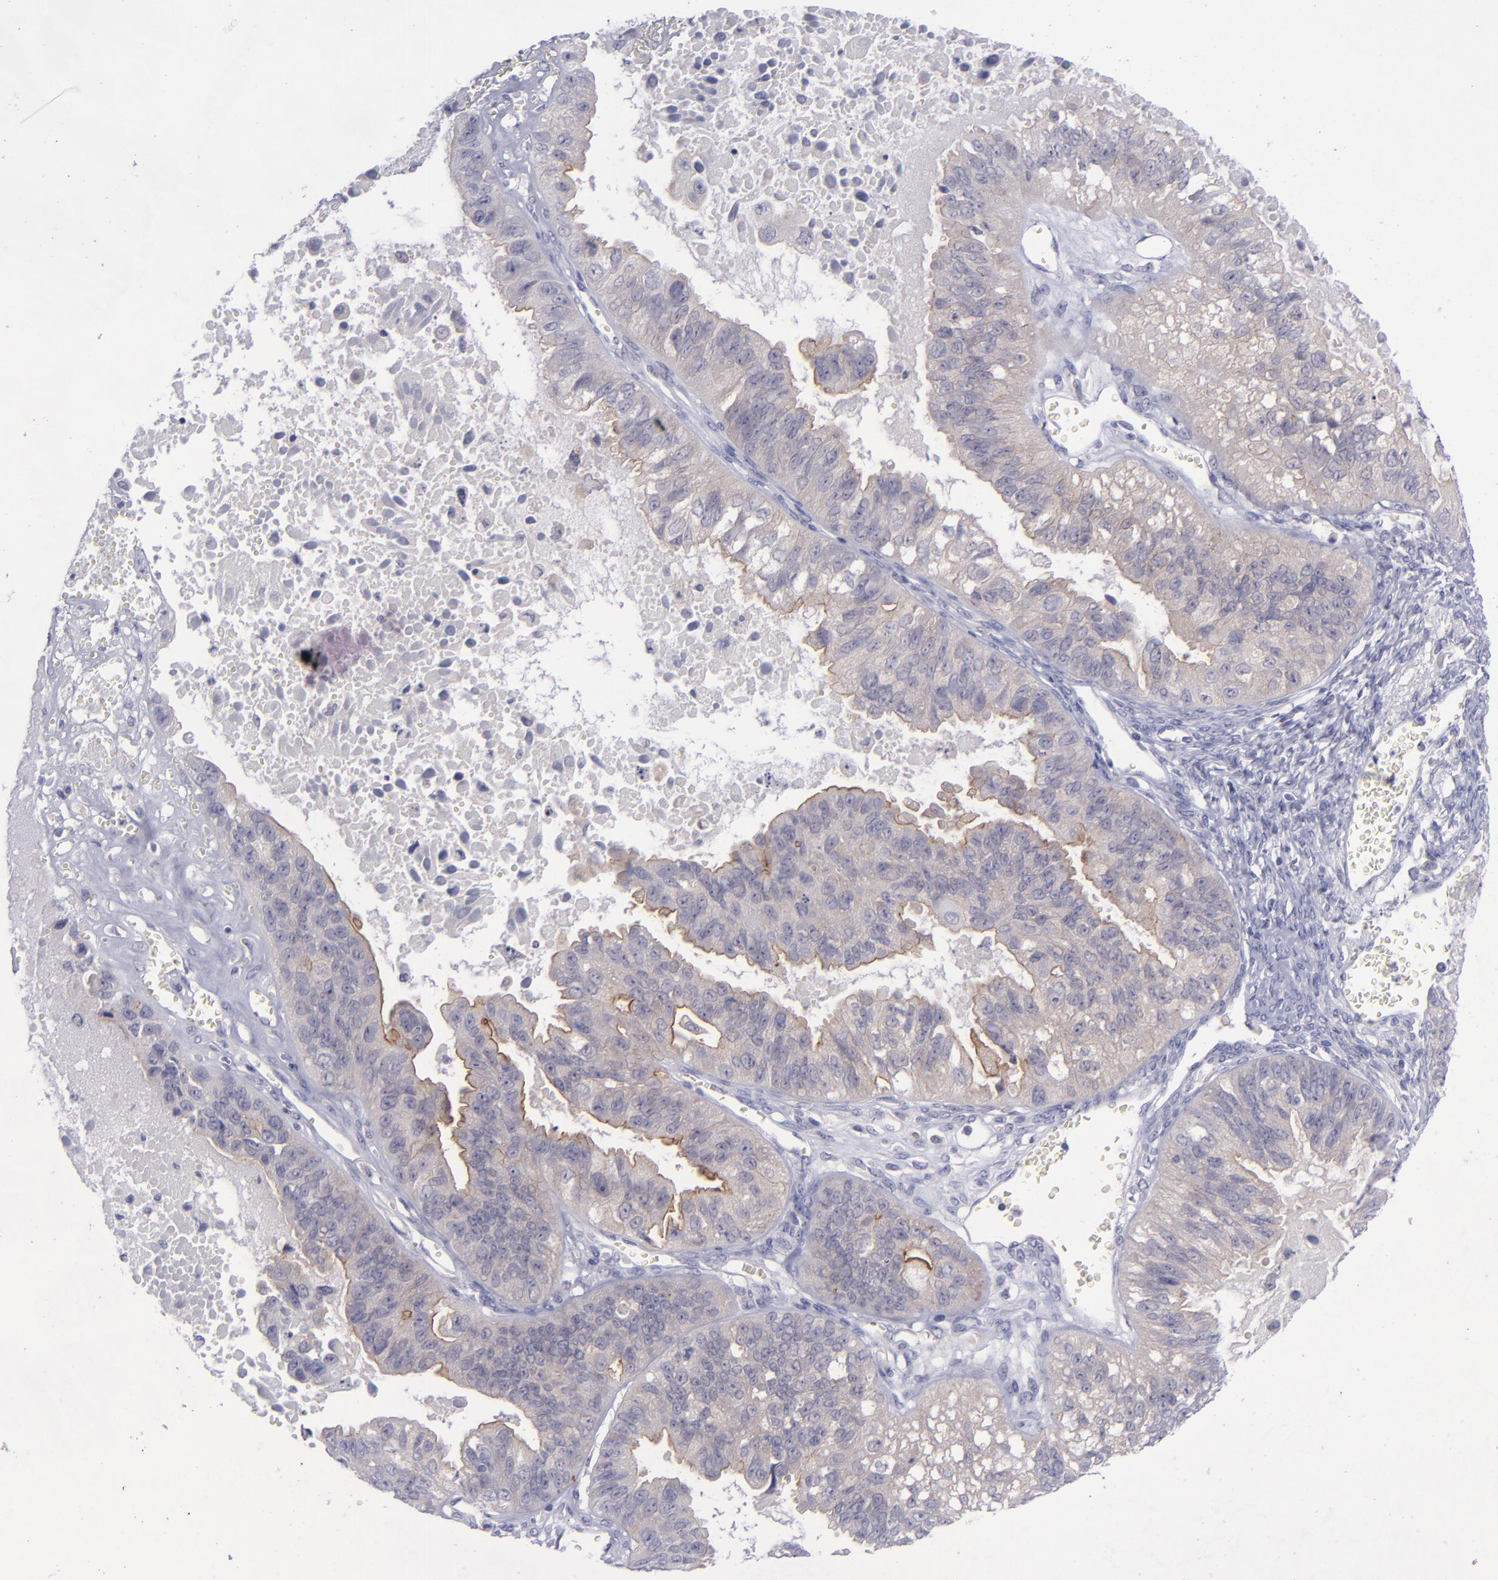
{"staining": {"intensity": "weak", "quantity": "25%-75%", "location": "cytoplasmic/membranous"}, "tissue": "ovarian cancer", "cell_type": "Tumor cells", "image_type": "cancer", "snomed": [{"axis": "morphology", "description": "Carcinoma, endometroid"}, {"axis": "topography", "description": "Ovary"}], "caption": "This is a histology image of immunohistochemistry (IHC) staining of ovarian endometroid carcinoma, which shows weak positivity in the cytoplasmic/membranous of tumor cells.", "gene": "EVPL", "patient": {"sex": "female", "age": 85}}